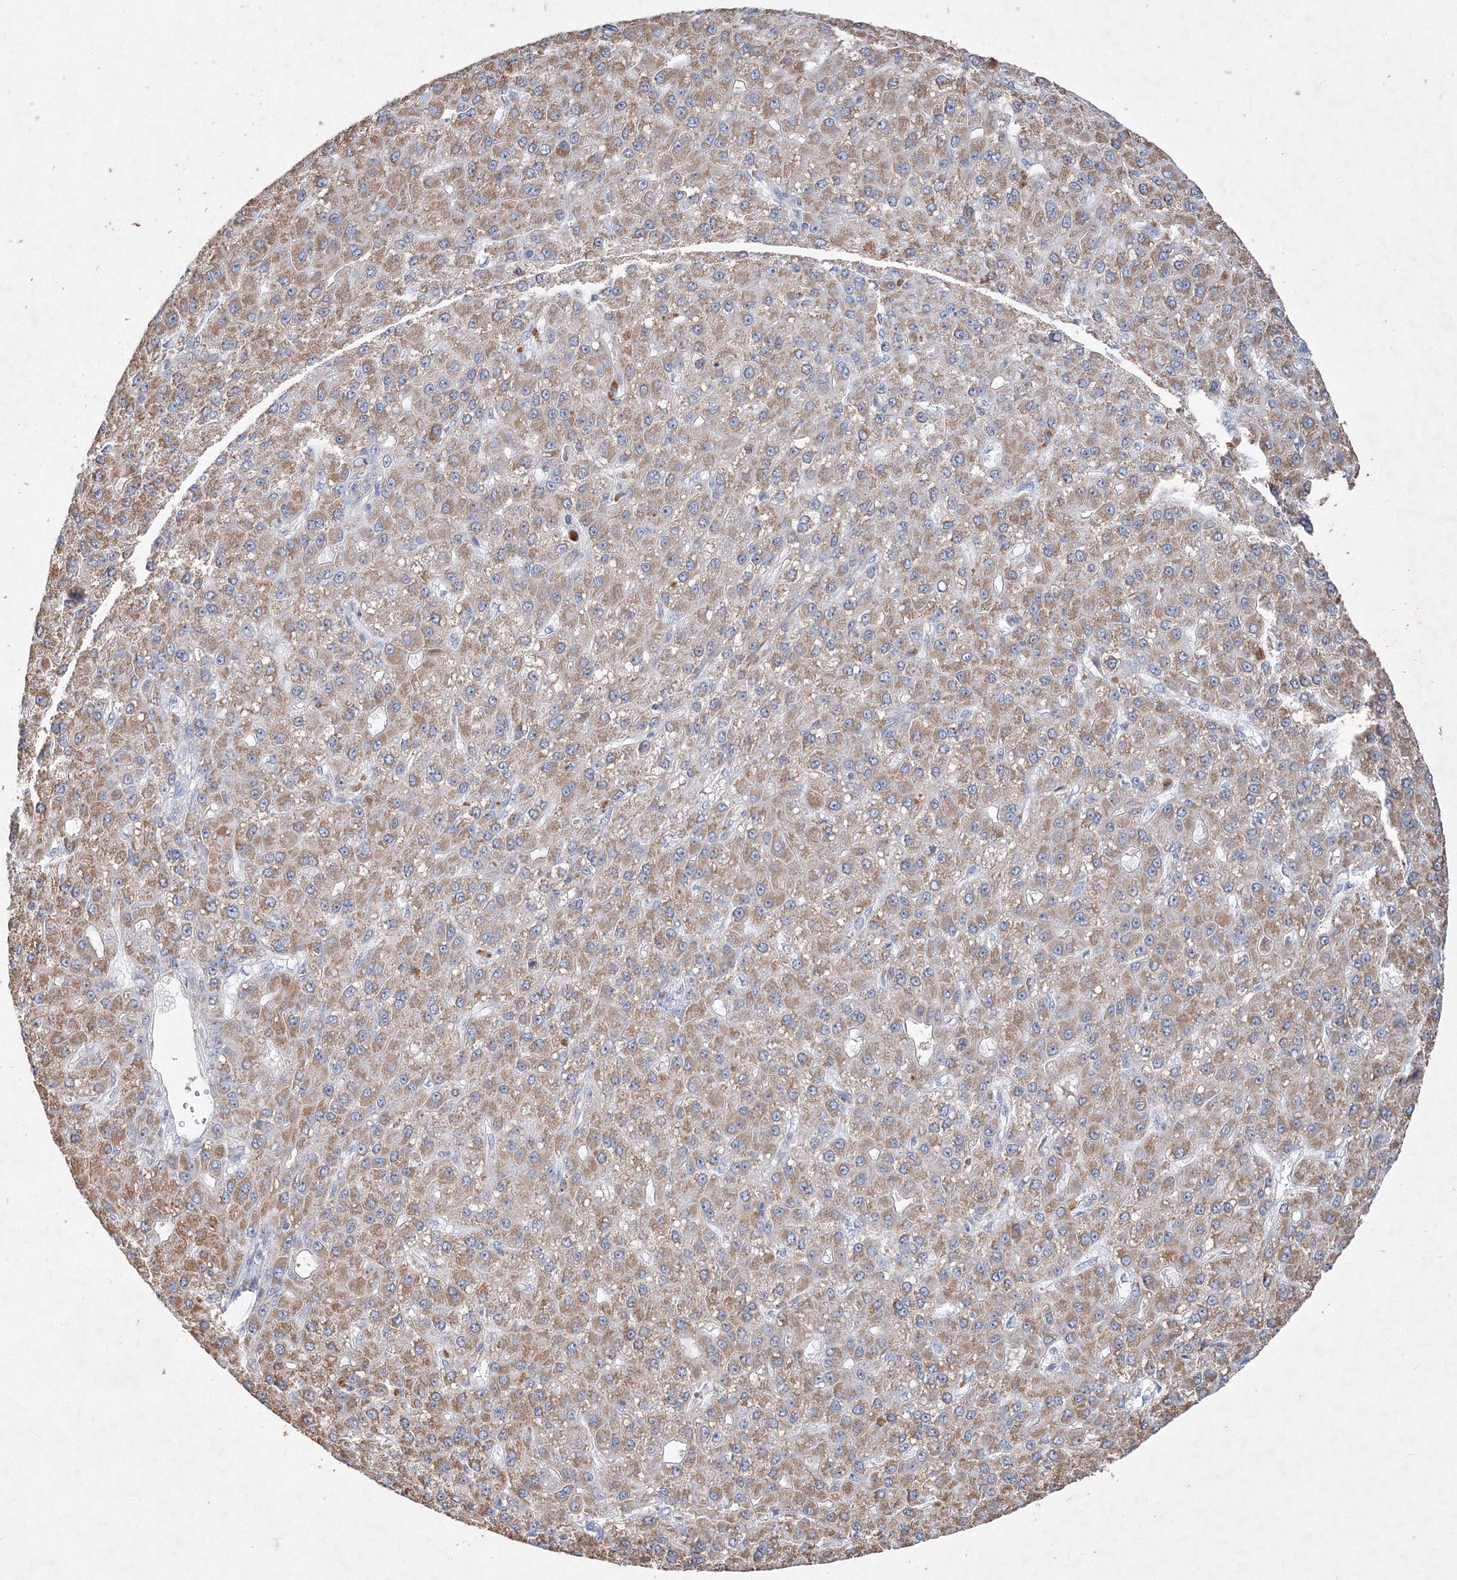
{"staining": {"intensity": "moderate", "quantity": ">75%", "location": "cytoplasmic/membranous"}, "tissue": "liver cancer", "cell_type": "Tumor cells", "image_type": "cancer", "snomed": [{"axis": "morphology", "description": "Carcinoma, Hepatocellular, NOS"}, {"axis": "topography", "description": "Liver"}], "caption": "Protein staining by immunohistochemistry (IHC) shows moderate cytoplasmic/membranous expression in approximately >75% of tumor cells in liver cancer (hepatocellular carcinoma).", "gene": "GLS", "patient": {"sex": "male", "age": 67}}